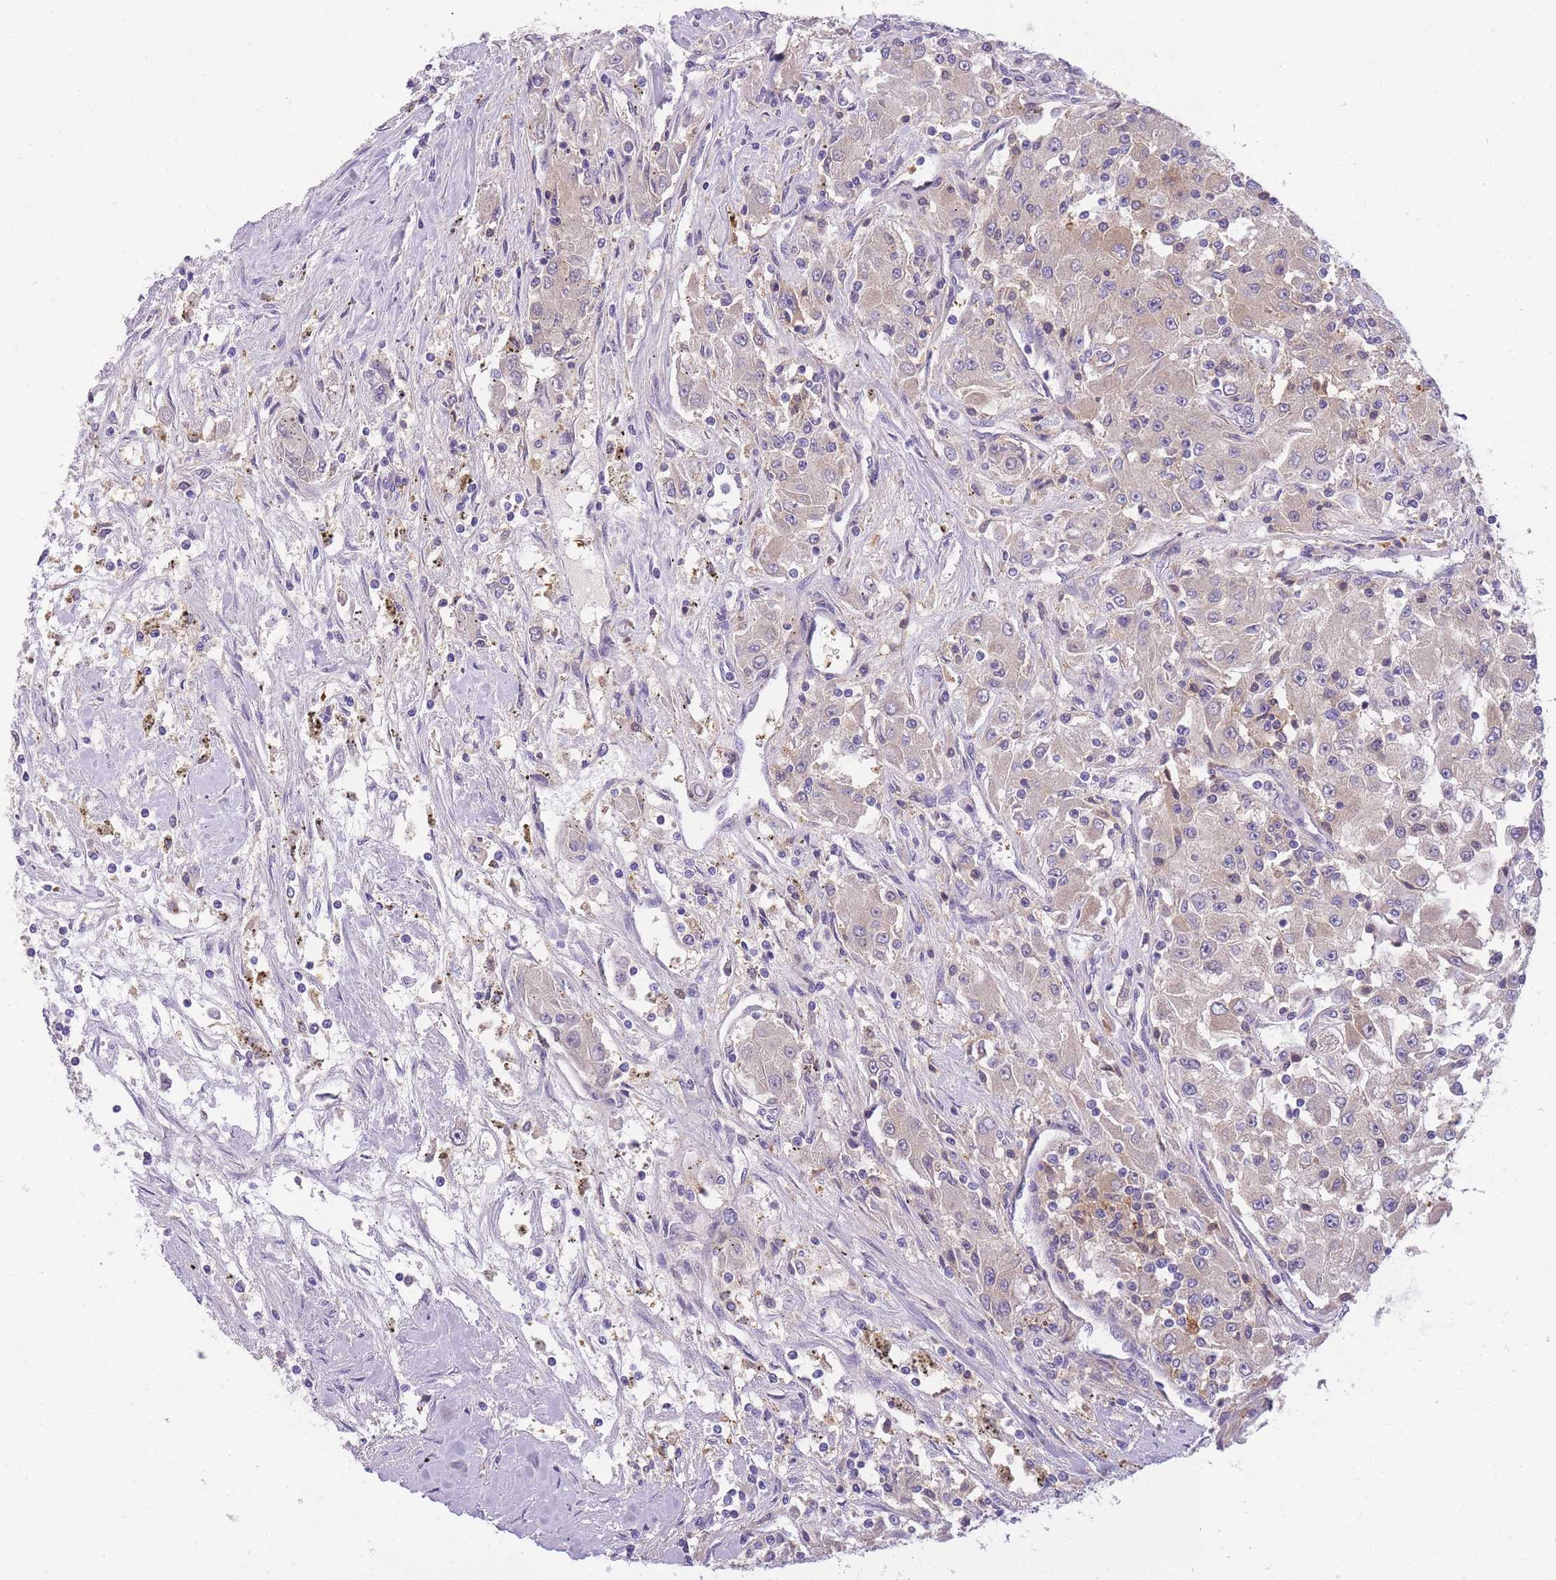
{"staining": {"intensity": "weak", "quantity": "25%-75%", "location": "cytoplasmic/membranous"}, "tissue": "renal cancer", "cell_type": "Tumor cells", "image_type": "cancer", "snomed": [{"axis": "morphology", "description": "Adenocarcinoma, NOS"}, {"axis": "topography", "description": "Kidney"}], "caption": "Immunohistochemistry (IHC) photomicrograph of adenocarcinoma (renal) stained for a protein (brown), which exhibits low levels of weak cytoplasmic/membranous expression in about 25%-75% of tumor cells.", "gene": "CRYGN", "patient": {"sex": "female", "age": 67}}